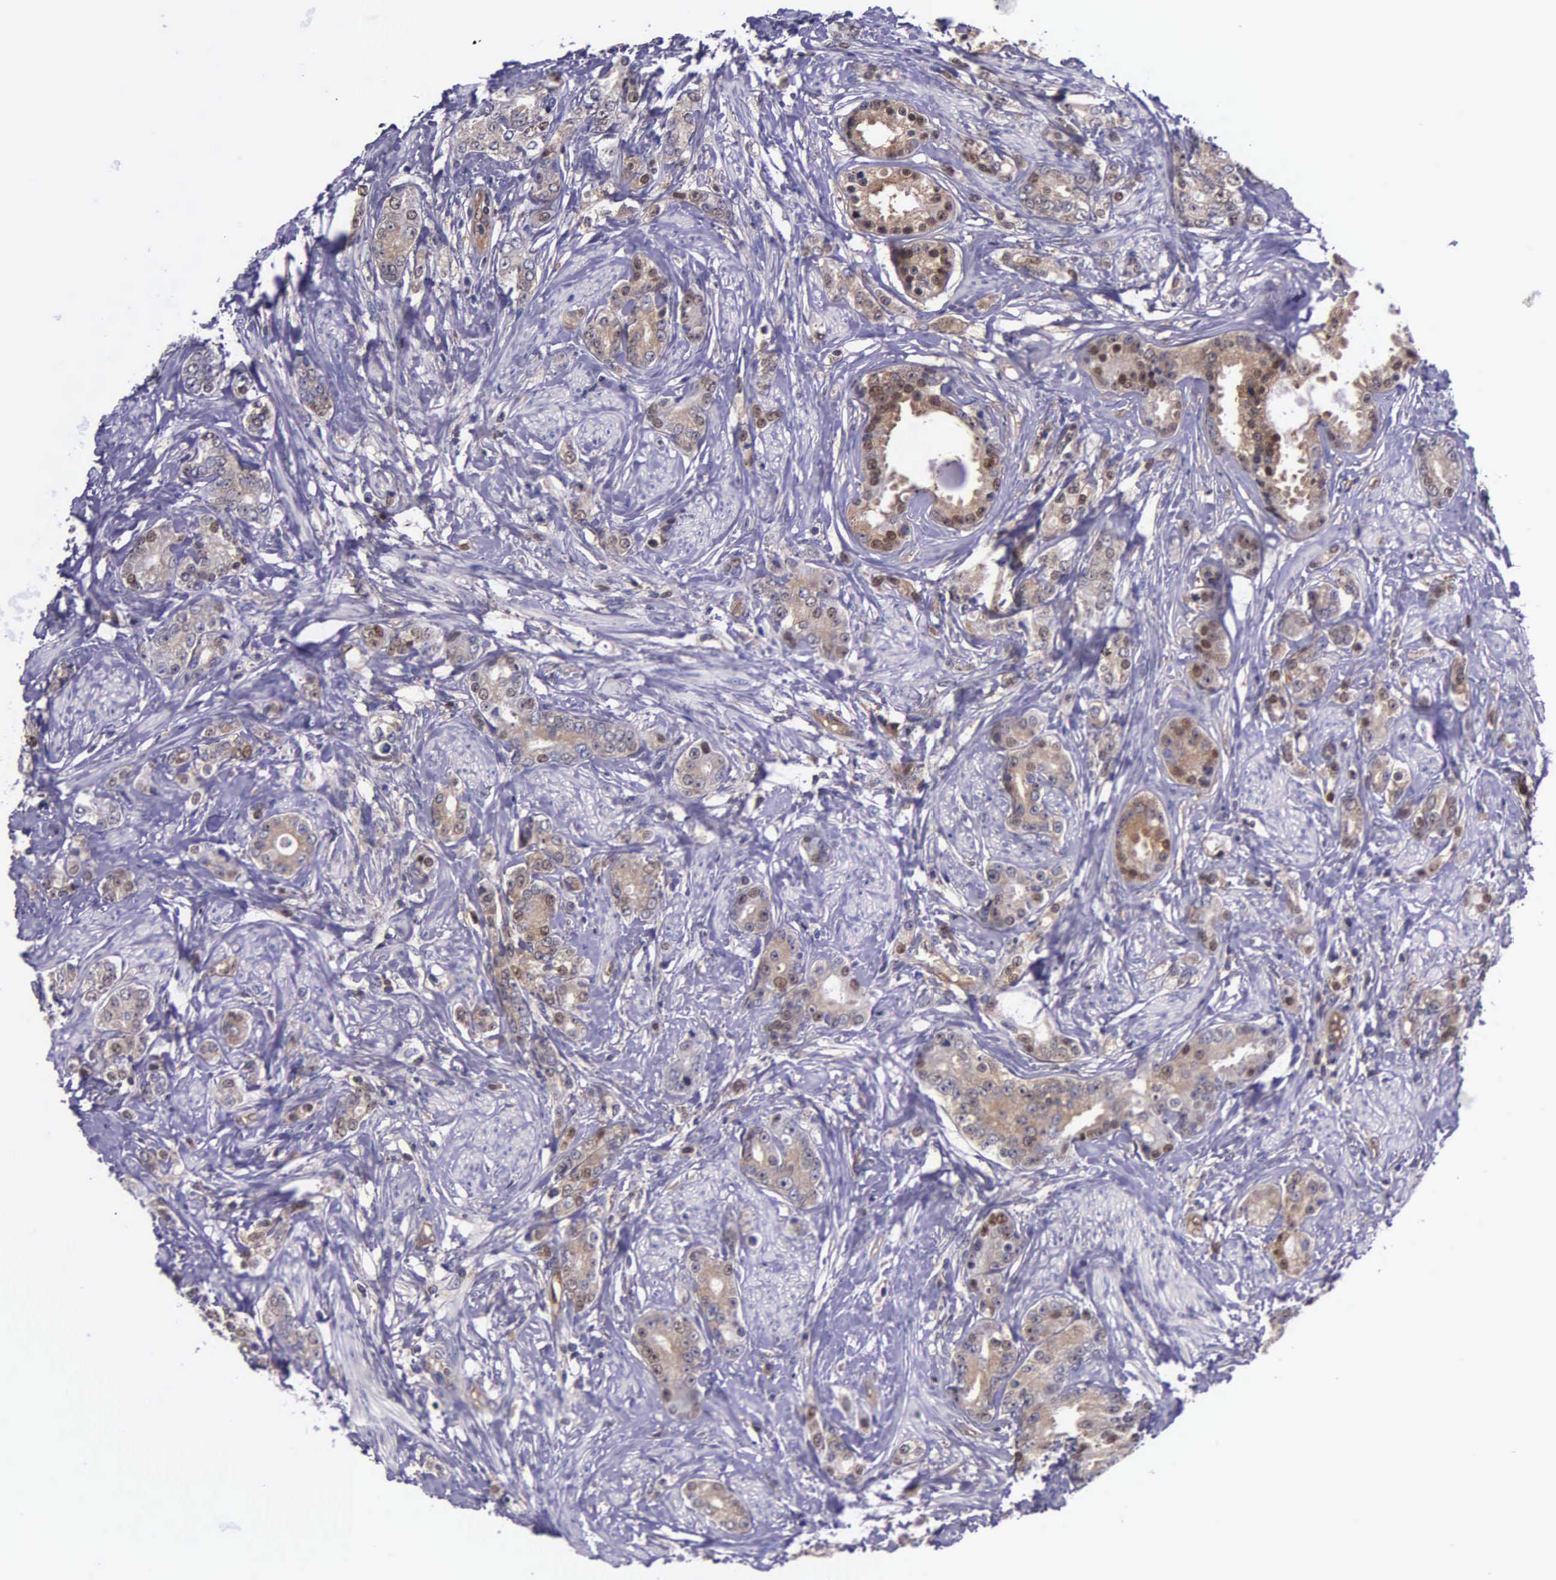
{"staining": {"intensity": "weak", "quantity": ">75%", "location": "cytoplasmic/membranous"}, "tissue": "prostate cancer", "cell_type": "Tumor cells", "image_type": "cancer", "snomed": [{"axis": "morphology", "description": "Adenocarcinoma, Medium grade"}, {"axis": "topography", "description": "Prostate"}], "caption": "DAB immunohistochemical staining of human prostate cancer reveals weak cytoplasmic/membranous protein staining in about >75% of tumor cells. Nuclei are stained in blue.", "gene": "GMPR2", "patient": {"sex": "male", "age": 59}}